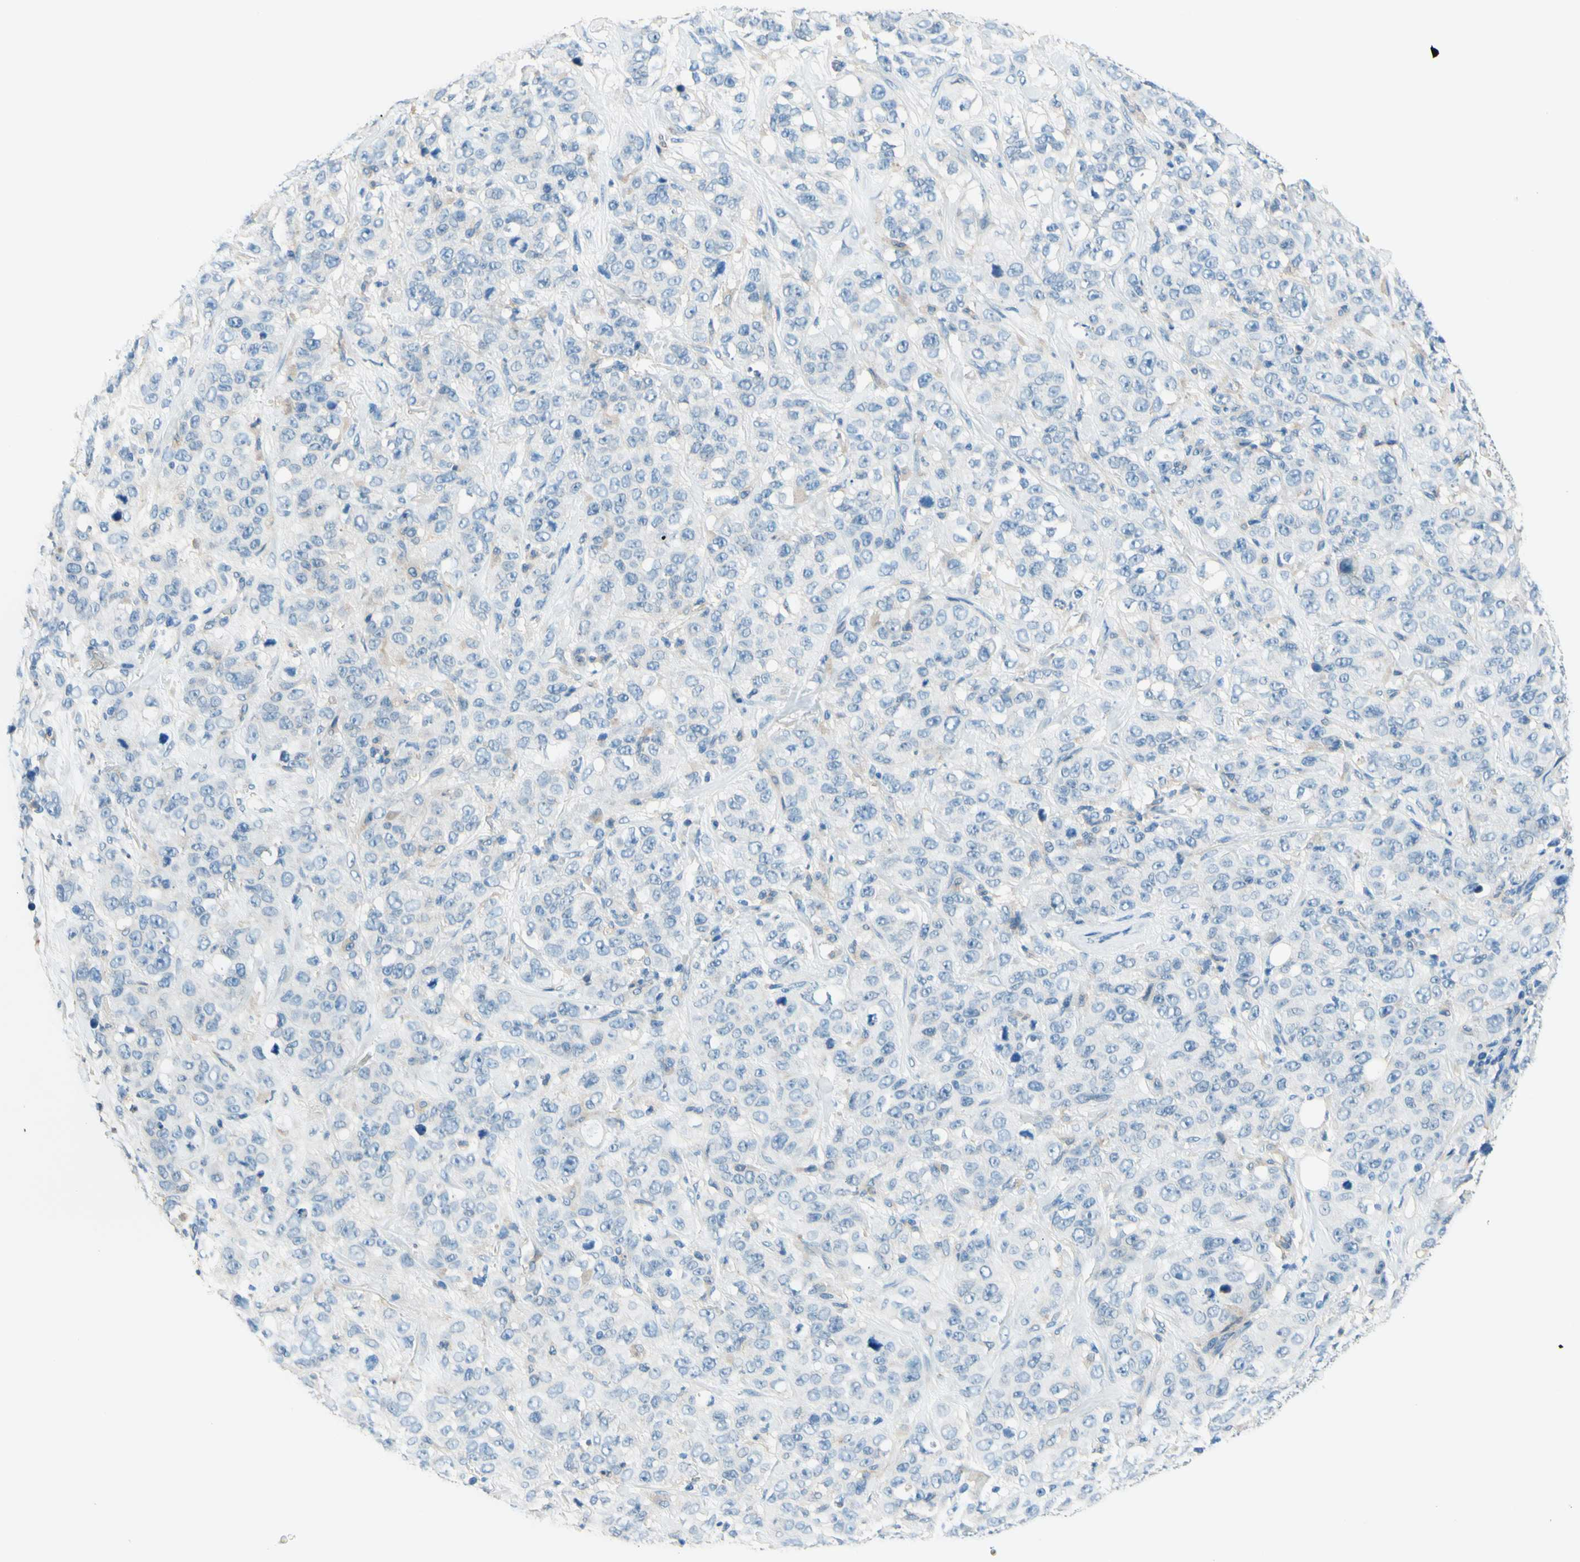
{"staining": {"intensity": "negative", "quantity": "none", "location": "none"}, "tissue": "stomach cancer", "cell_type": "Tumor cells", "image_type": "cancer", "snomed": [{"axis": "morphology", "description": "Adenocarcinoma, NOS"}, {"axis": "topography", "description": "Stomach"}], "caption": "IHC of stomach cancer (adenocarcinoma) reveals no positivity in tumor cells.", "gene": "SIGLEC9", "patient": {"sex": "male", "age": 48}}